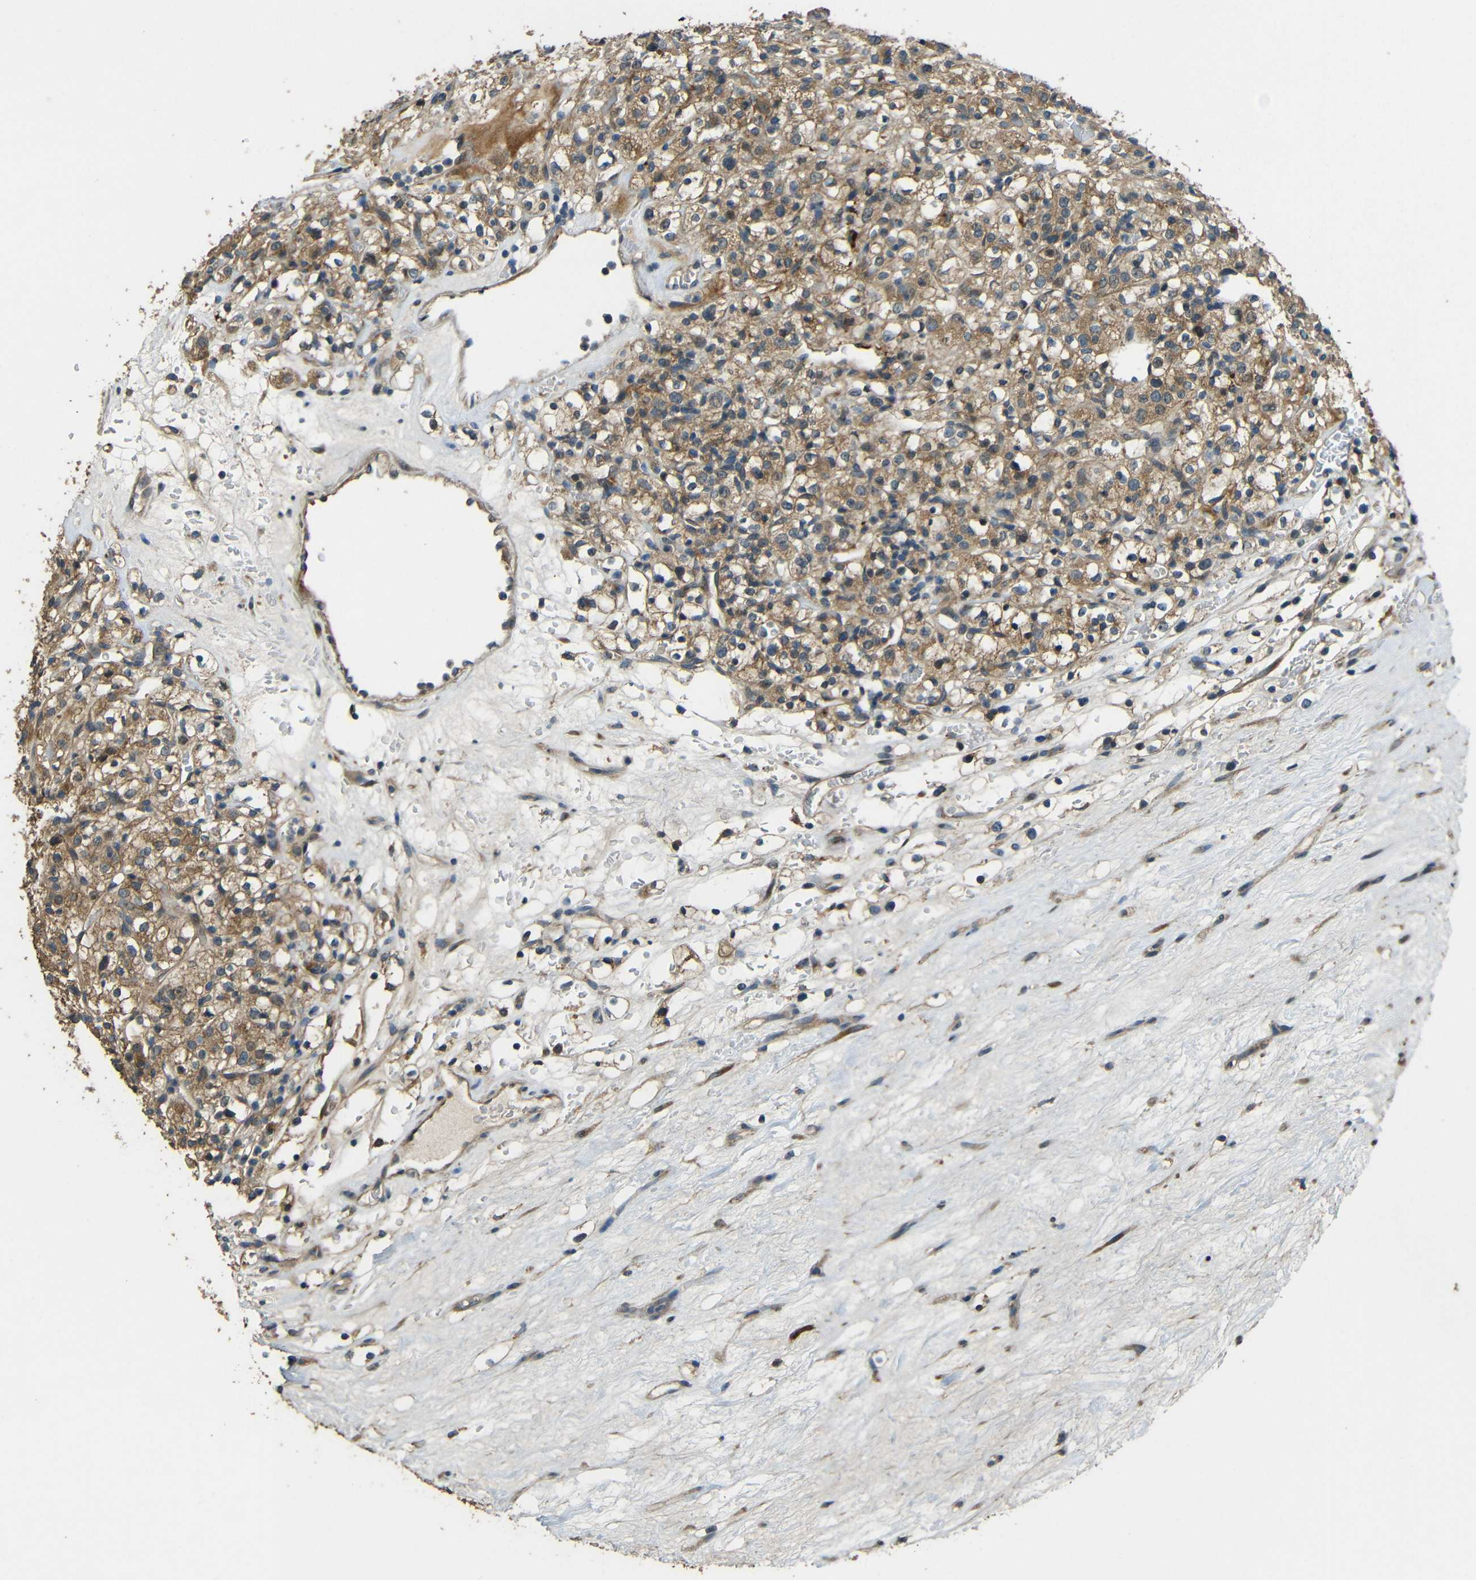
{"staining": {"intensity": "moderate", "quantity": ">75%", "location": "cytoplasmic/membranous"}, "tissue": "renal cancer", "cell_type": "Tumor cells", "image_type": "cancer", "snomed": [{"axis": "morphology", "description": "Normal tissue, NOS"}, {"axis": "morphology", "description": "Adenocarcinoma, NOS"}, {"axis": "topography", "description": "Kidney"}], "caption": "The image reveals a brown stain indicating the presence of a protein in the cytoplasmic/membranous of tumor cells in renal cancer (adenocarcinoma).", "gene": "ACACA", "patient": {"sex": "female", "age": 72}}